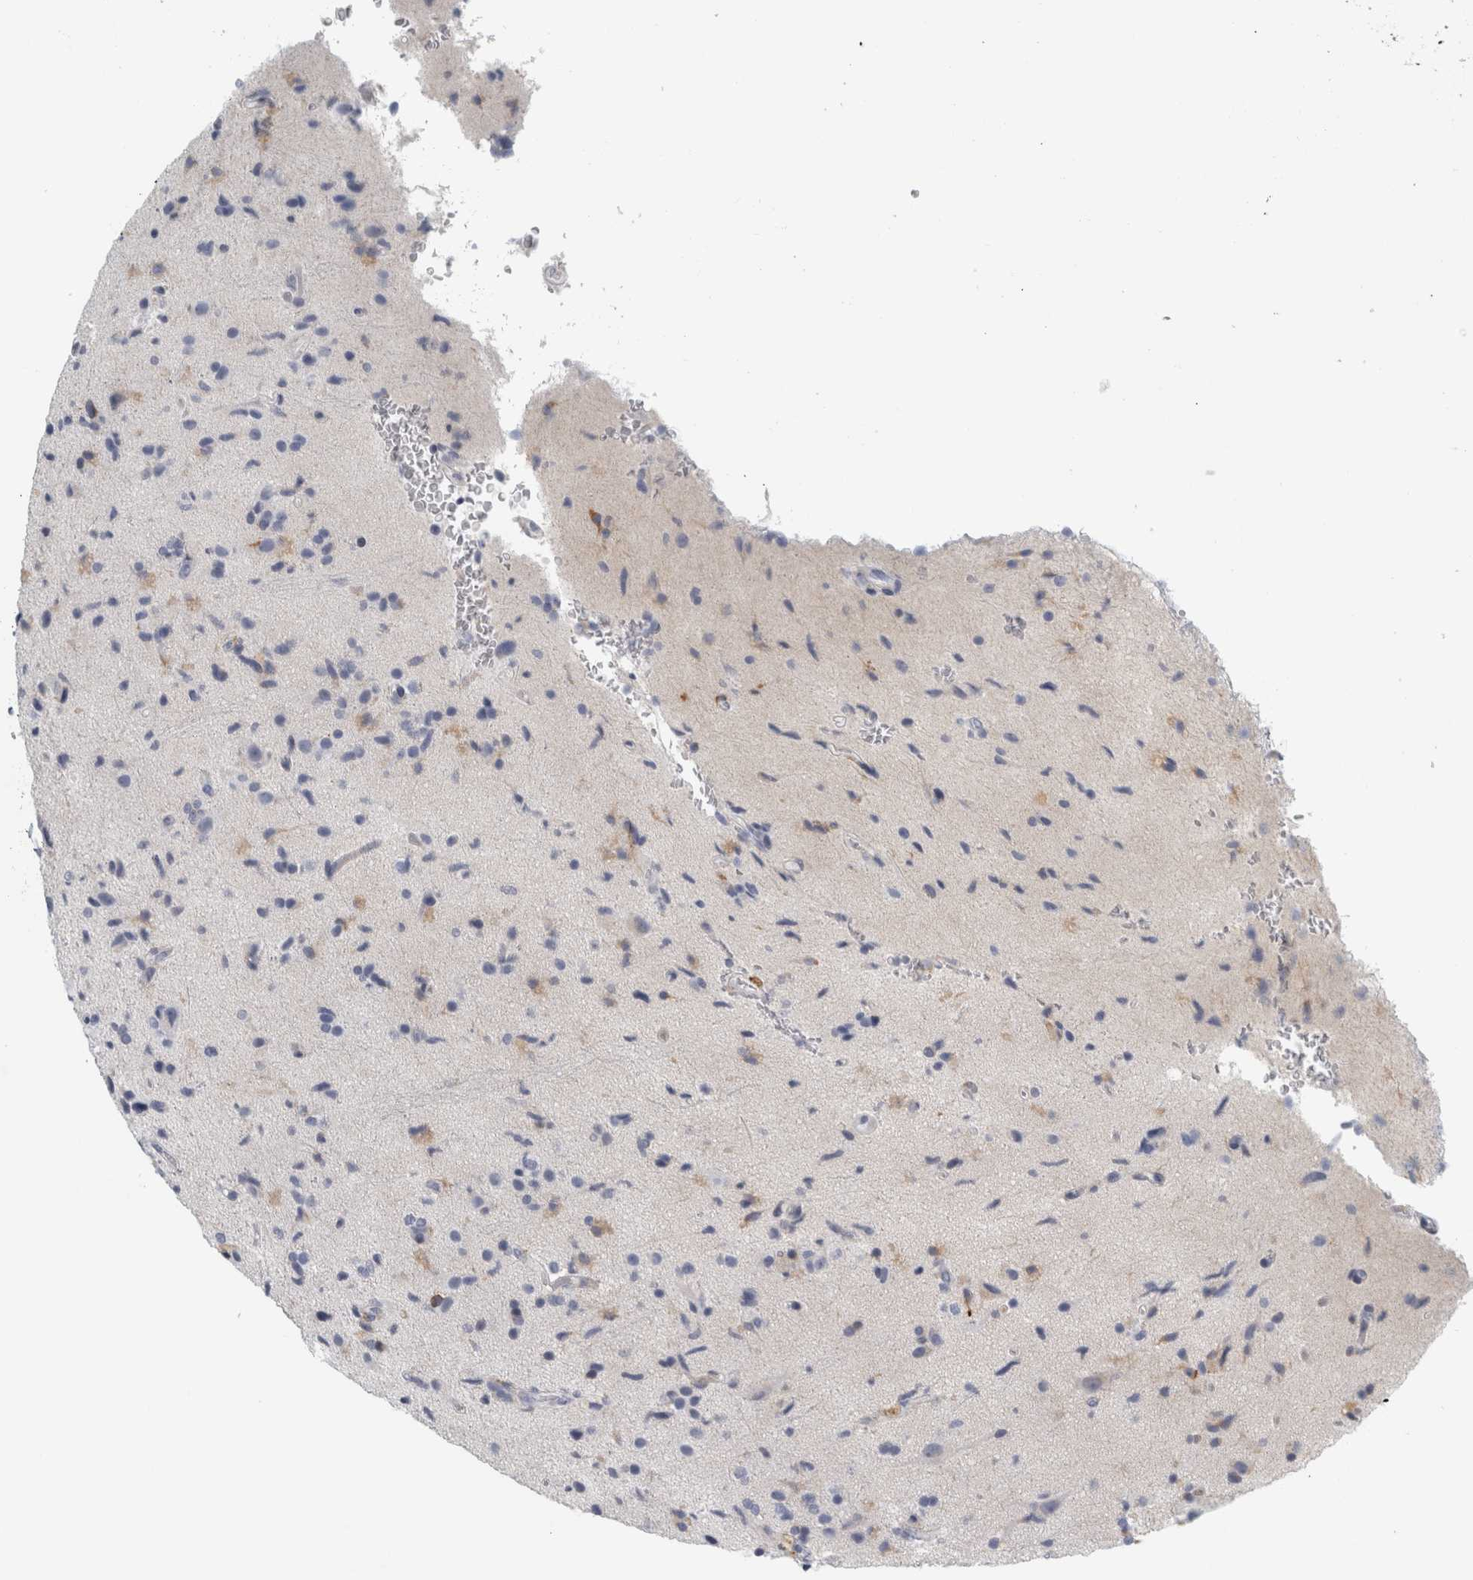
{"staining": {"intensity": "negative", "quantity": "none", "location": "none"}, "tissue": "glioma", "cell_type": "Tumor cells", "image_type": "cancer", "snomed": [{"axis": "morphology", "description": "Glioma, malignant, High grade"}, {"axis": "topography", "description": "Brain"}], "caption": "There is no significant expression in tumor cells of malignant glioma (high-grade).", "gene": "B3GNT3", "patient": {"sex": "male", "age": 72}}